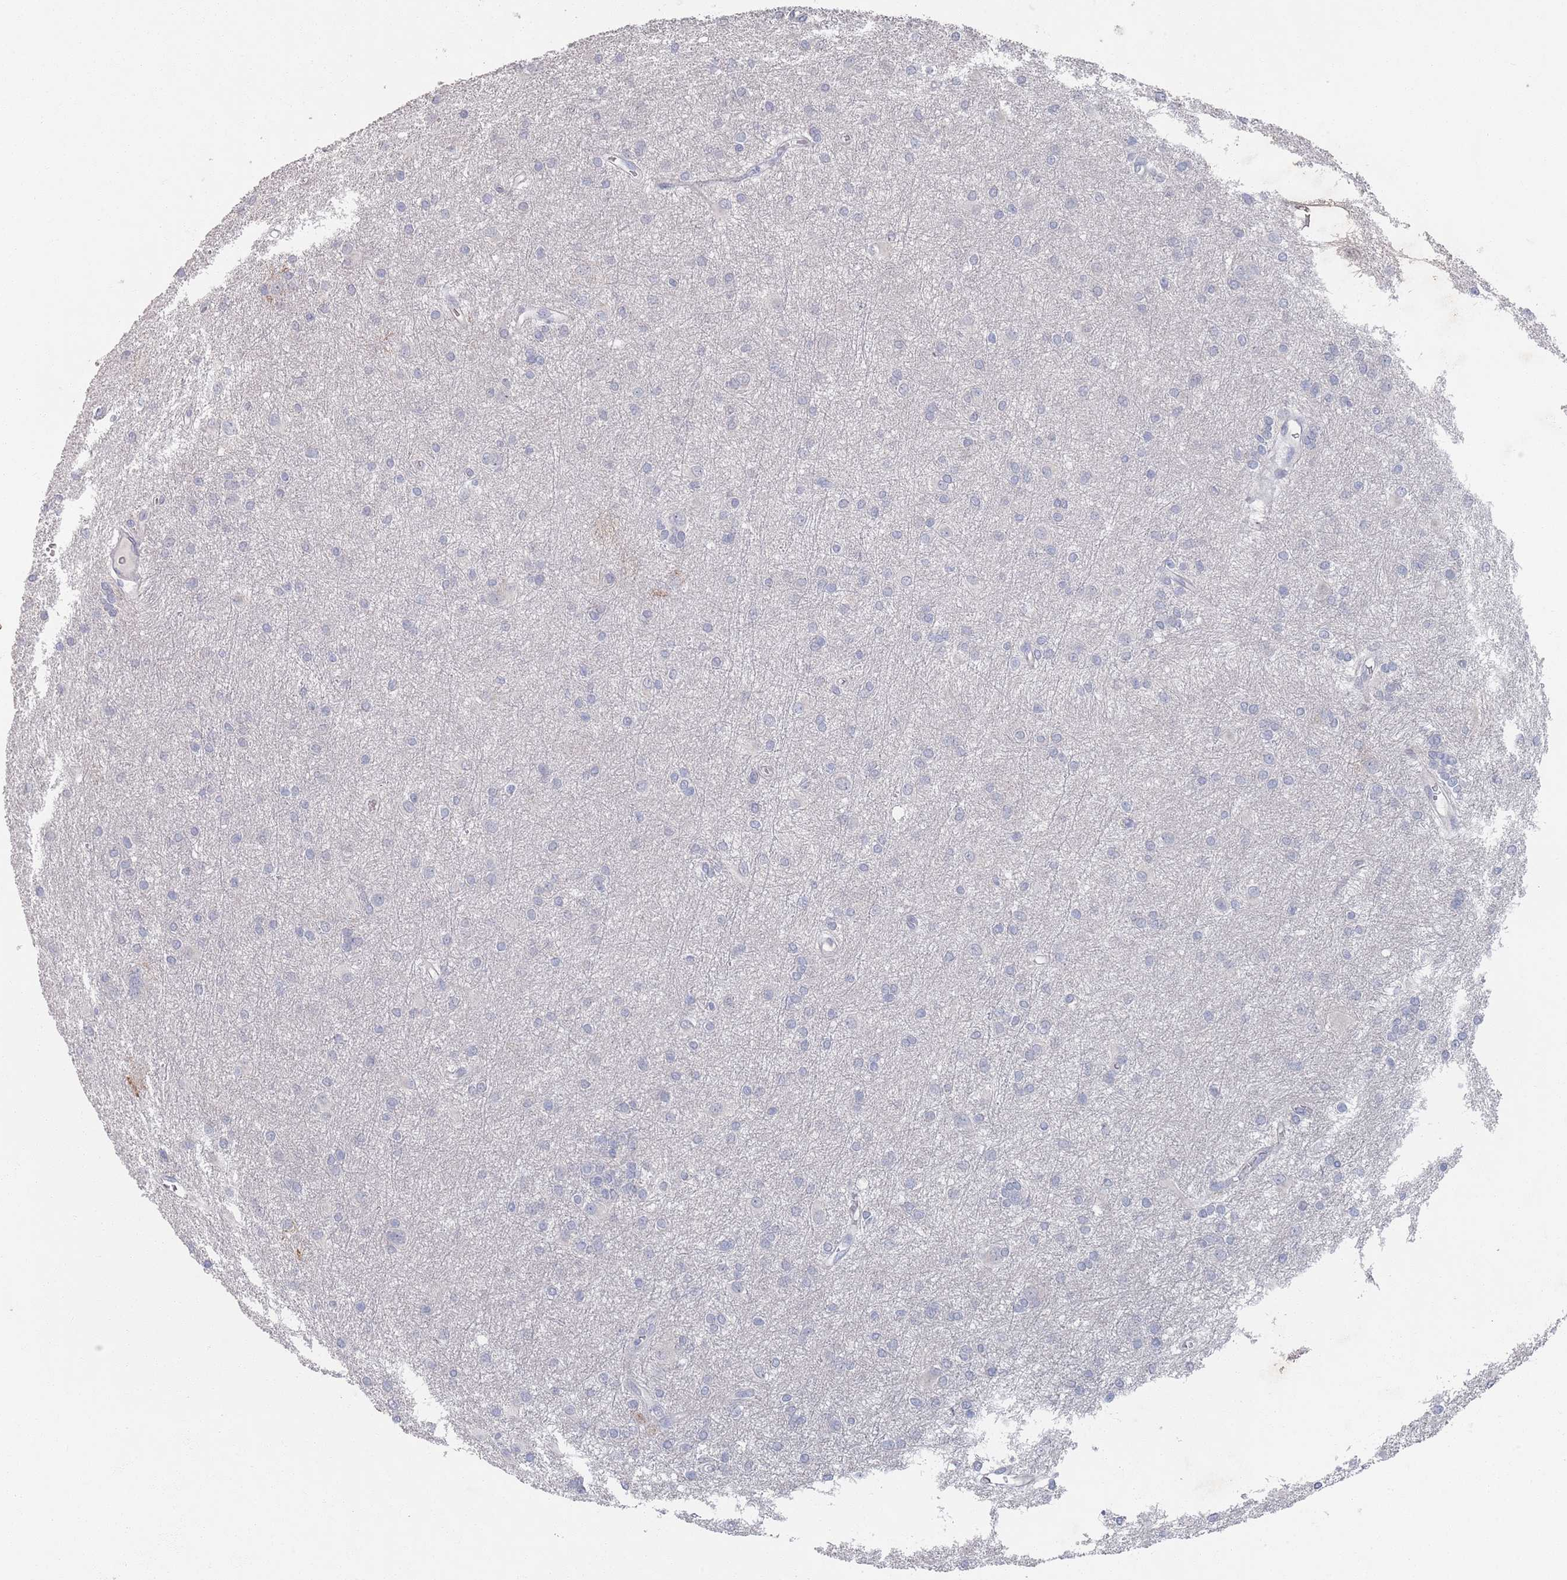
{"staining": {"intensity": "negative", "quantity": "none", "location": "none"}, "tissue": "glioma", "cell_type": "Tumor cells", "image_type": "cancer", "snomed": [{"axis": "morphology", "description": "Glioma, malignant, High grade"}, {"axis": "topography", "description": "Brain"}], "caption": "A photomicrograph of human malignant glioma (high-grade) is negative for staining in tumor cells.", "gene": "PROM2", "patient": {"sex": "female", "age": 50}}